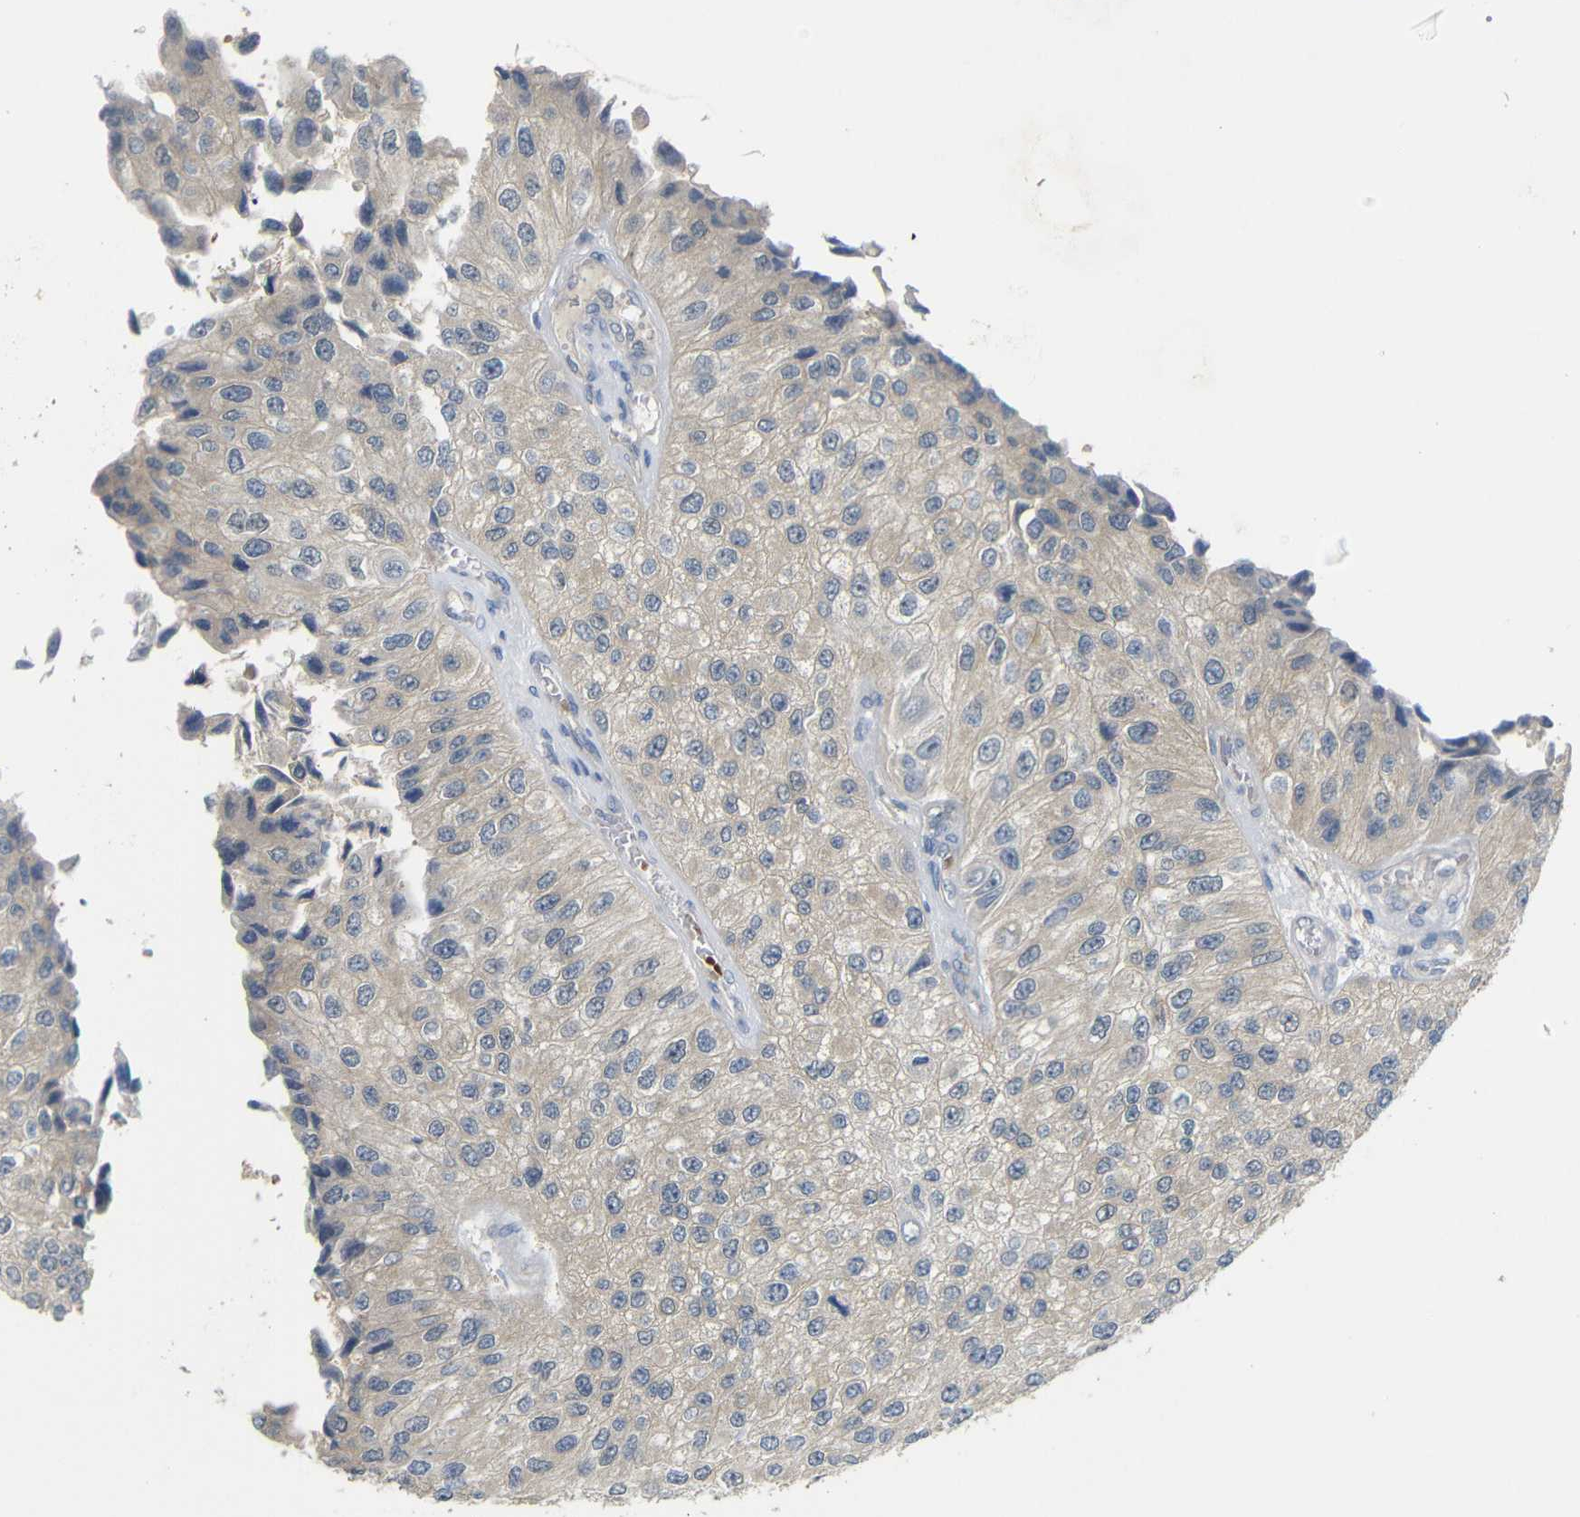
{"staining": {"intensity": "weak", "quantity": ">75%", "location": "cytoplasmic/membranous"}, "tissue": "urothelial cancer", "cell_type": "Tumor cells", "image_type": "cancer", "snomed": [{"axis": "morphology", "description": "Urothelial carcinoma, High grade"}, {"axis": "topography", "description": "Kidney"}, {"axis": "topography", "description": "Urinary bladder"}], "caption": "Protein positivity by immunohistochemistry (IHC) displays weak cytoplasmic/membranous positivity in approximately >75% of tumor cells in urothelial cancer. The protein of interest is shown in brown color, while the nuclei are stained blue.", "gene": "TBC1D32", "patient": {"sex": "male", "age": 77}}